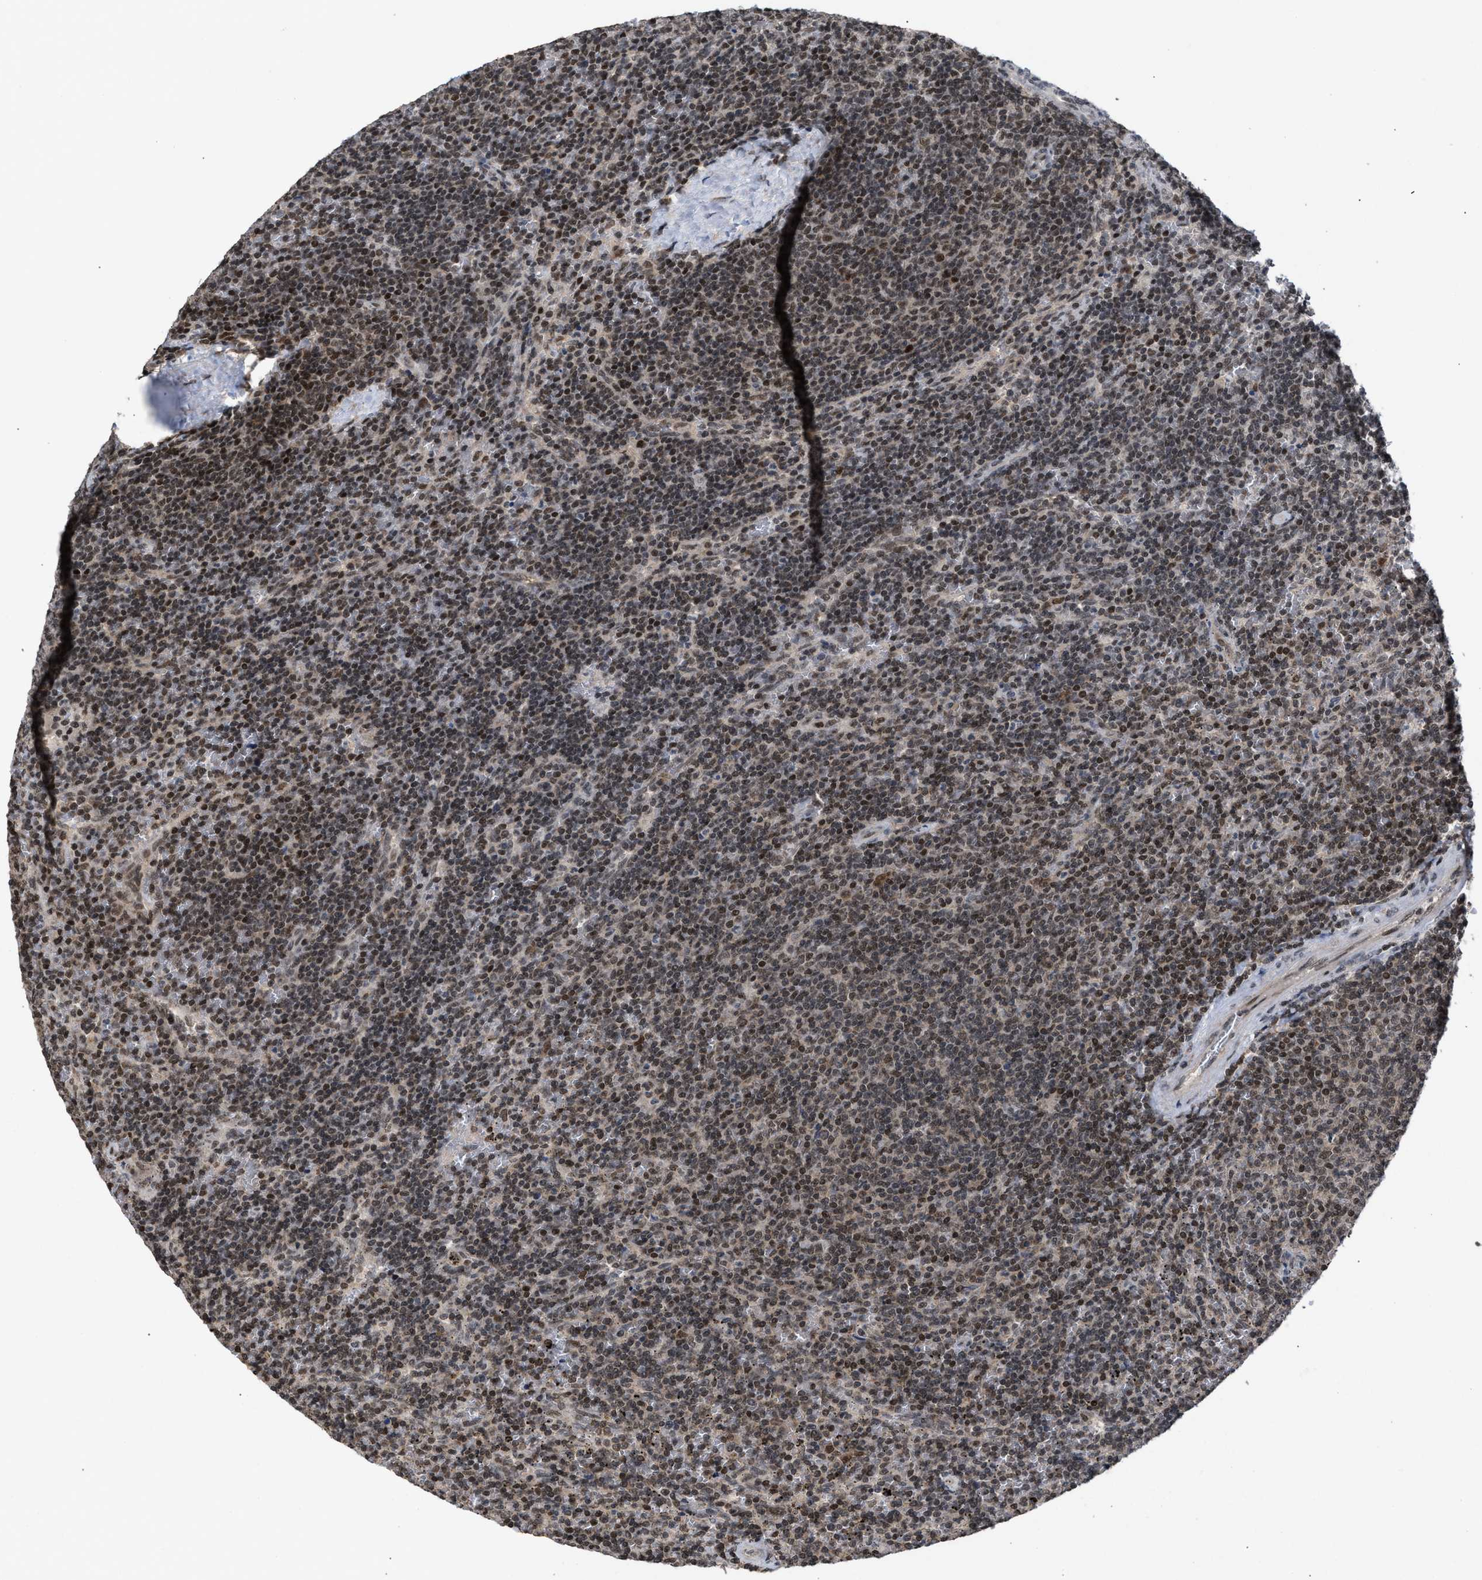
{"staining": {"intensity": "moderate", "quantity": "25%-75%", "location": "nuclear"}, "tissue": "lymphoma", "cell_type": "Tumor cells", "image_type": "cancer", "snomed": [{"axis": "morphology", "description": "Malignant lymphoma, non-Hodgkin's type, Low grade"}, {"axis": "topography", "description": "Spleen"}], "caption": "Immunohistochemistry histopathology image of malignant lymphoma, non-Hodgkin's type (low-grade) stained for a protein (brown), which shows medium levels of moderate nuclear positivity in about 25%-75% of tumor cells.", "gene": "C9orf78", "patient": {"sex": "female", "age": 50}}